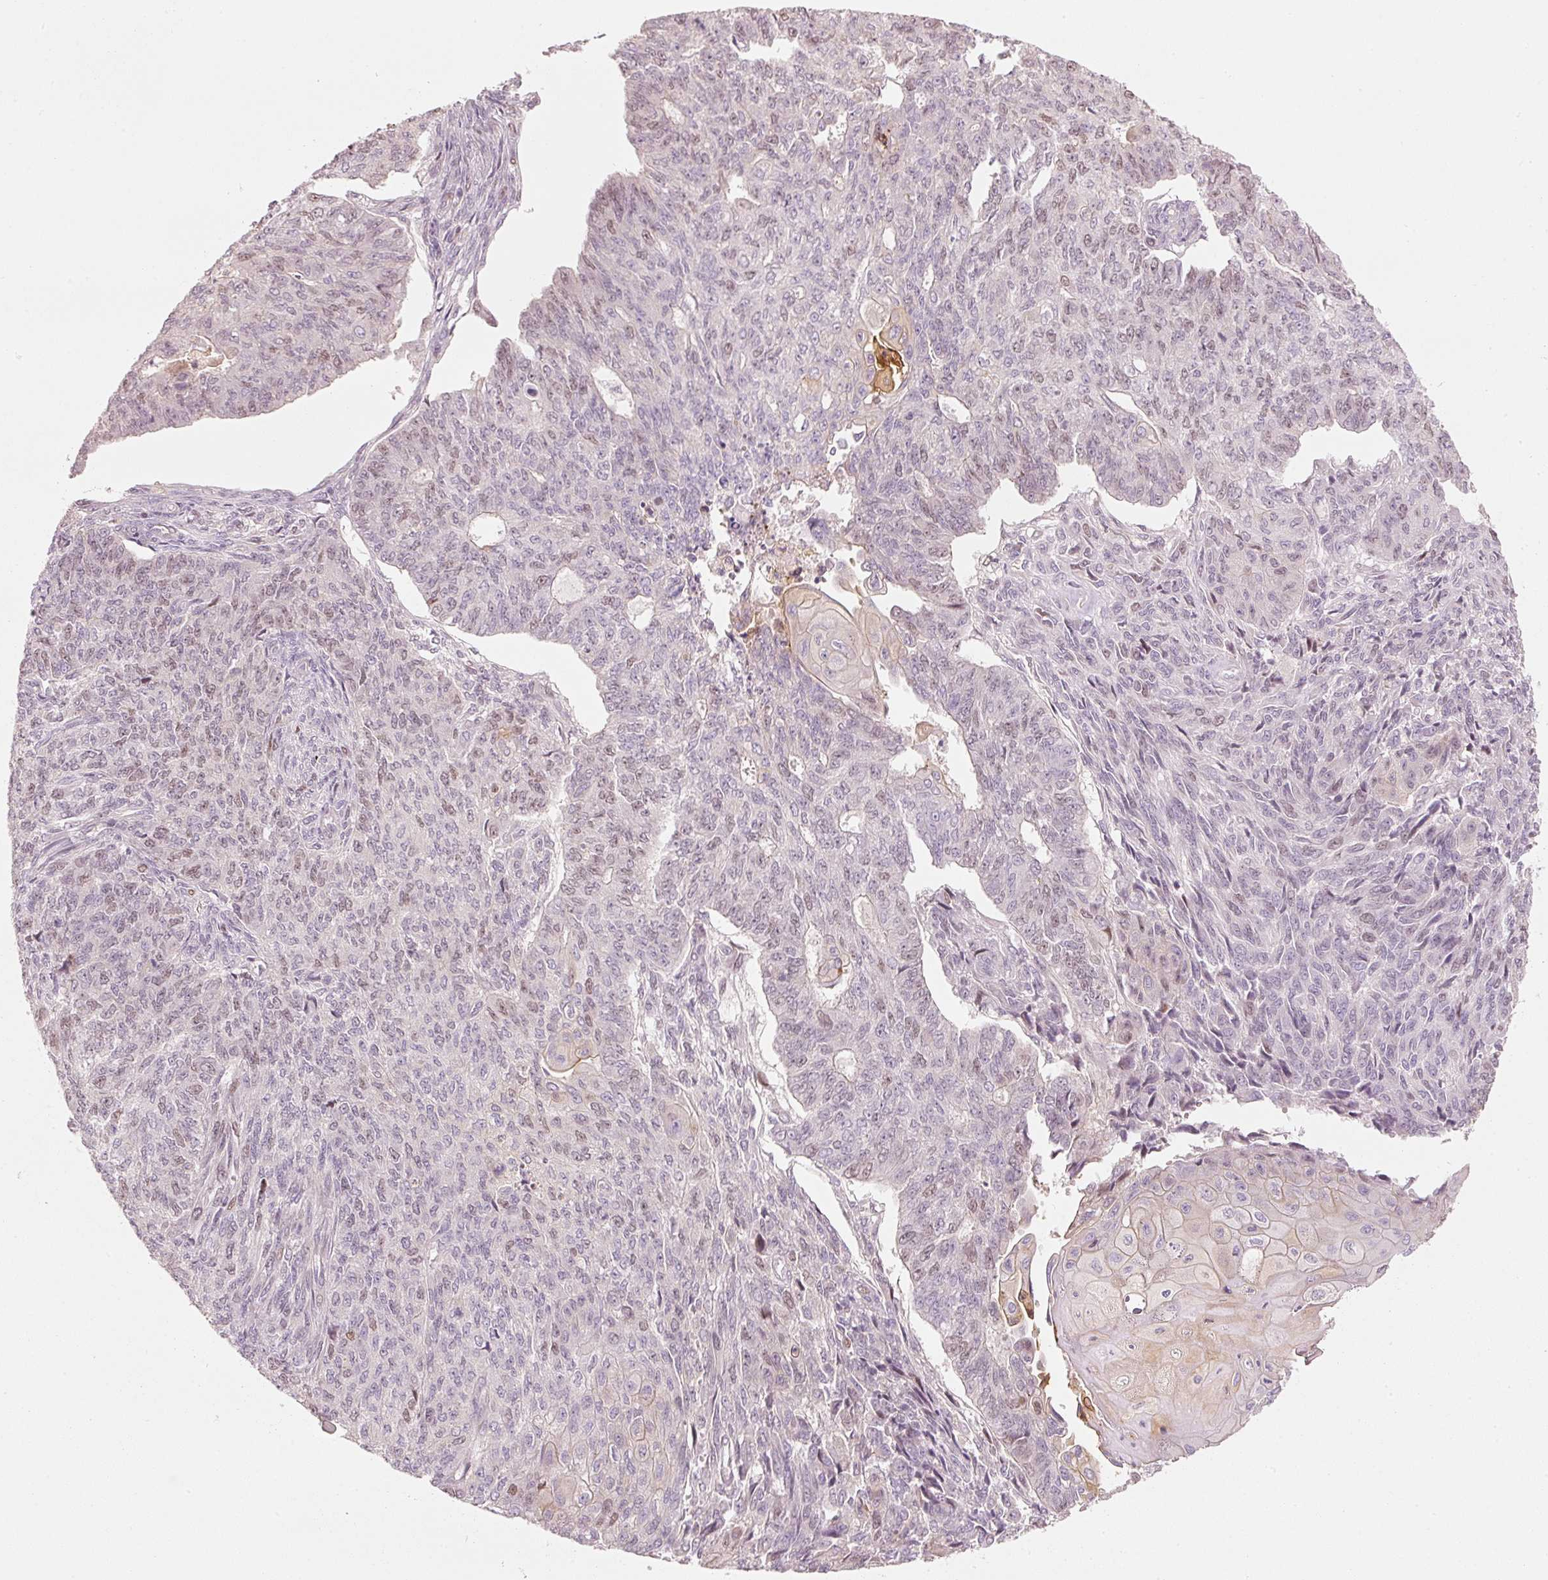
{"staining": {"intensity": "weak", "quantity": "25%-75%", "location": "nuclear"}, "tissue": "endometrial cancer", "cell_type": "Tumor cells", "image_type": "cancer", "snomed": [{"axis": "morphology", "description": "Adenocarcinoma, NOS"}, {"axis": "topography", "description": "Endometrium"}], "caption": "Protein staining of adenocarcinoma (endometrial) tissue shows weak nuclear staining in approximately 25%-75% of tumor cells.", "gene": "TREX2", "patient": {"sex": "female", "age": 32}}